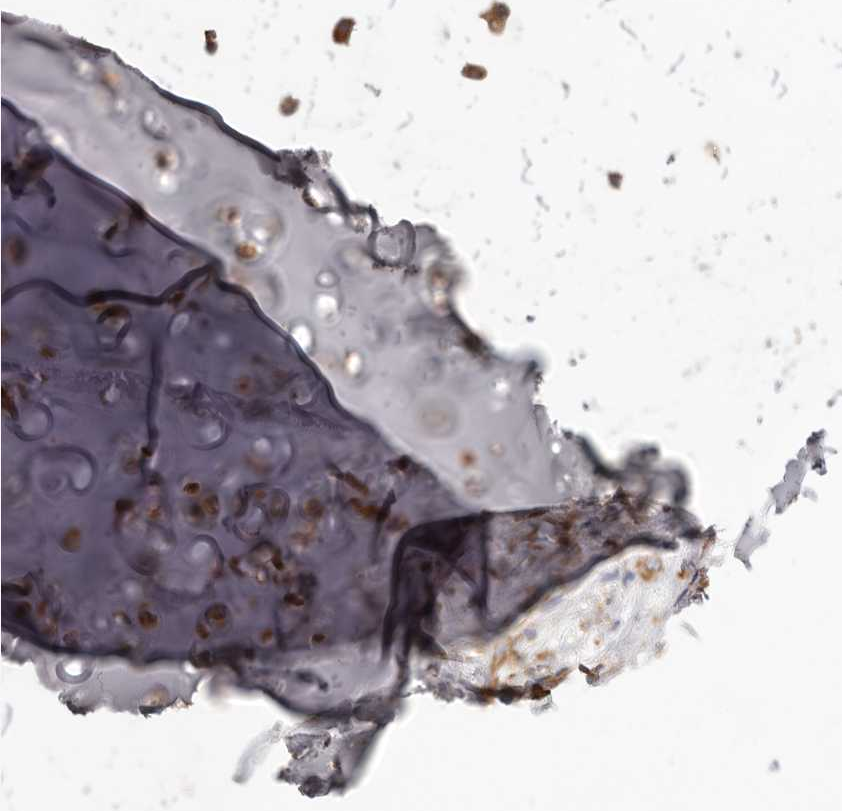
{"staining": {"intensity": "weak", "quantity": ">75%", "location": "cytoplasmic/membranous"}, "tissue": "adipose tissue", "cell_type": "Adipocytes", "image_type": "normal", "snomed": [{"axis": "morphology", "description": "Normal tissue, NOS"}, {"axis": "morphology", "description": "Basal cell carcinoma"}, {"axis": "topography", "description": "Cartilage tissue"}, {"axis": "topography", "description": "Nasopharynx"}, {"axis": "topography", "description": "Oral tissue"}], "caption": "Adipose tissue stained with DAB immunohistochemistry (IHC) displays low levels of weak cytoplasmic/membranous expression in approximately >75% of adipocytes.", "gene": "EPRS1", "patient": {"sex": "female", "age": 77}}